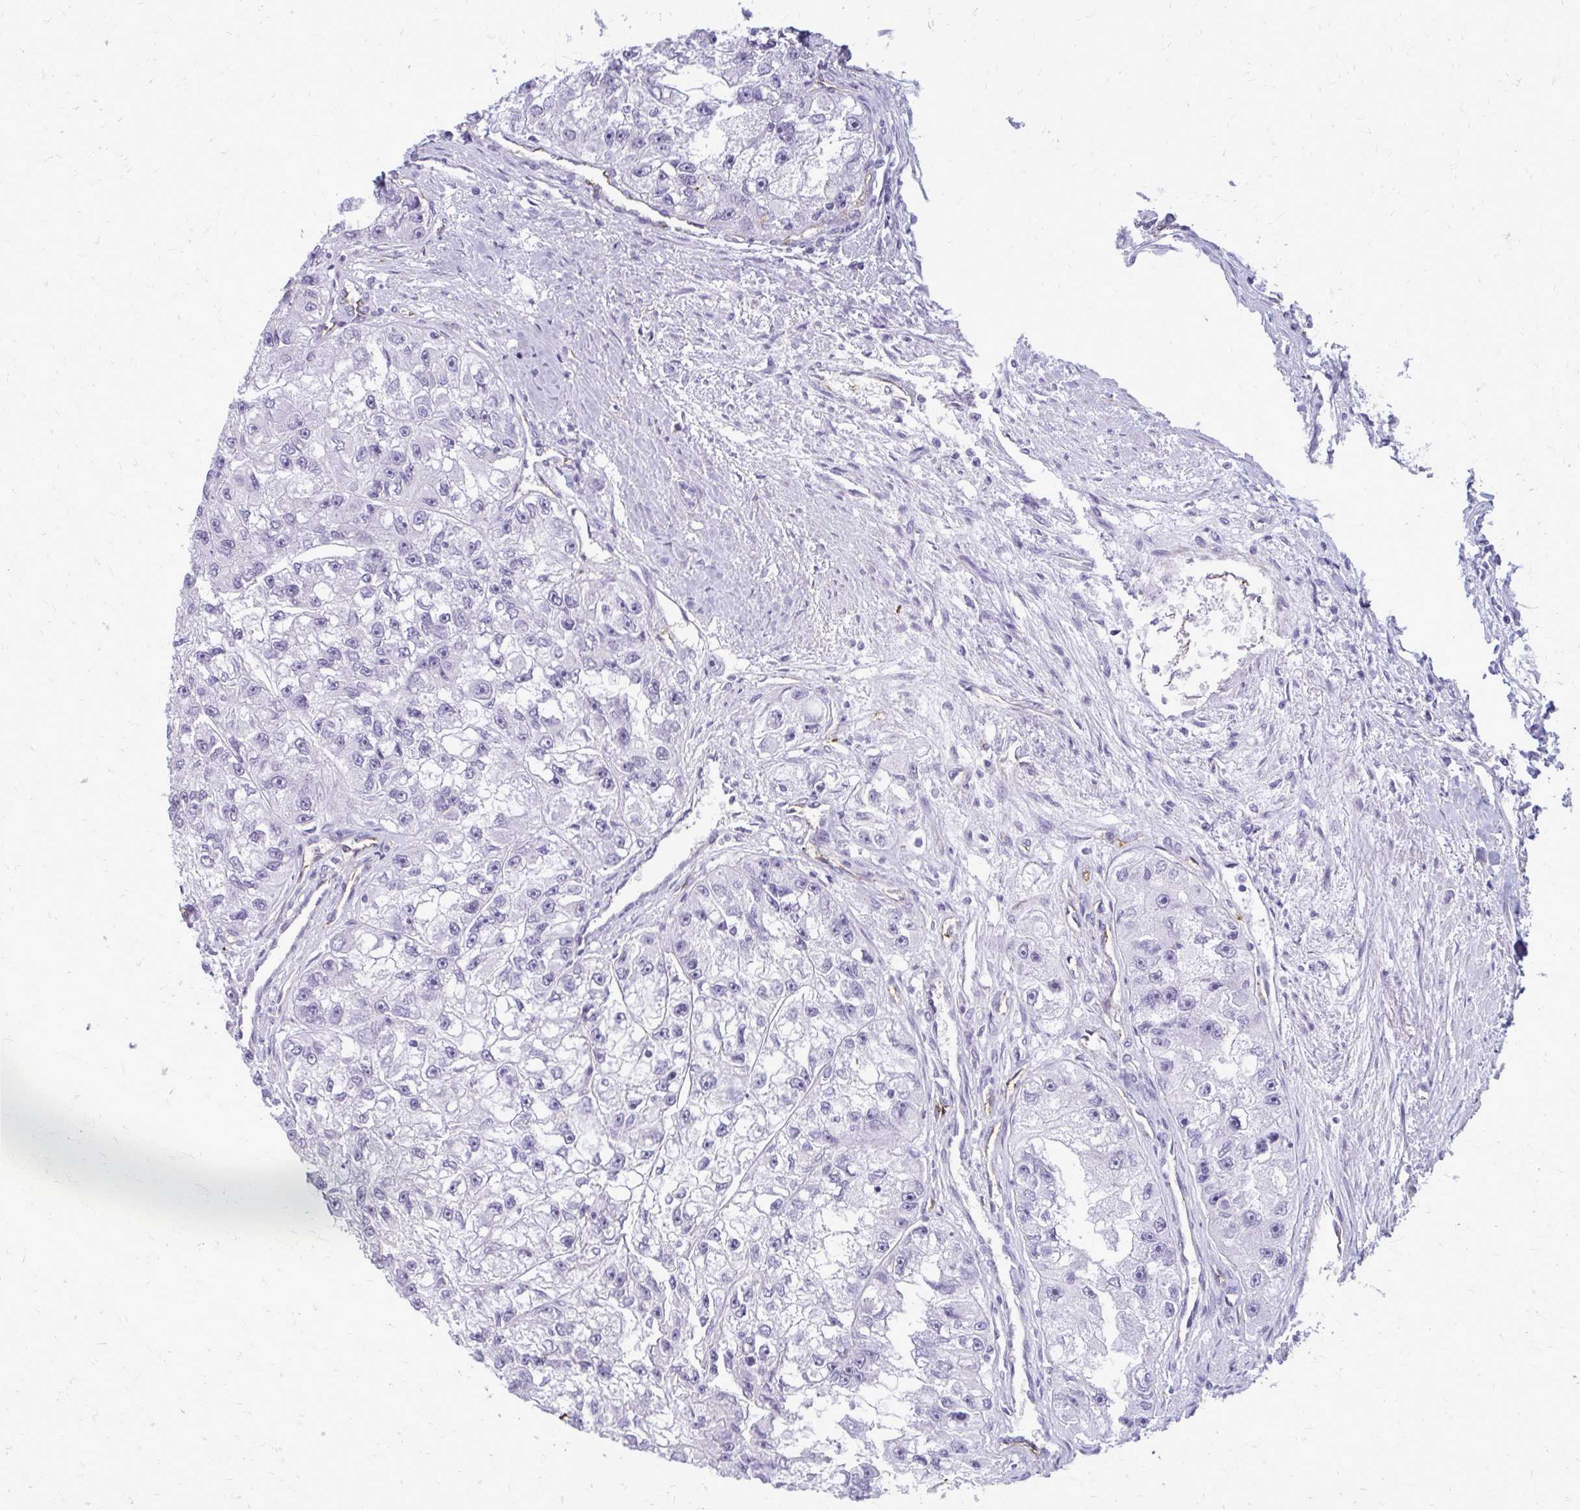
{"staining": {"intensity": "negative", "quantity": "none", "location": "none"}, "tissue": "renal cancer", "cell_type": "Tumor cells", "image_type": "cancer", "snomed": [{"axis": "morphology", "description": "Adenocarcinoma, NOS"}, {"axis": "topography", "description": "Kidney"}], "caption": "Adenocarcinoma (renal) was stained to show a protein in brown. There is no significant staining in tumor cells. Brightfield microscopy of immunohistochemistry stained with DAB (brown) and hematoxylin (blue), captured at high magnification.", "gene": "CASQ2", "patient": {"sex": "male", "age": 63}}